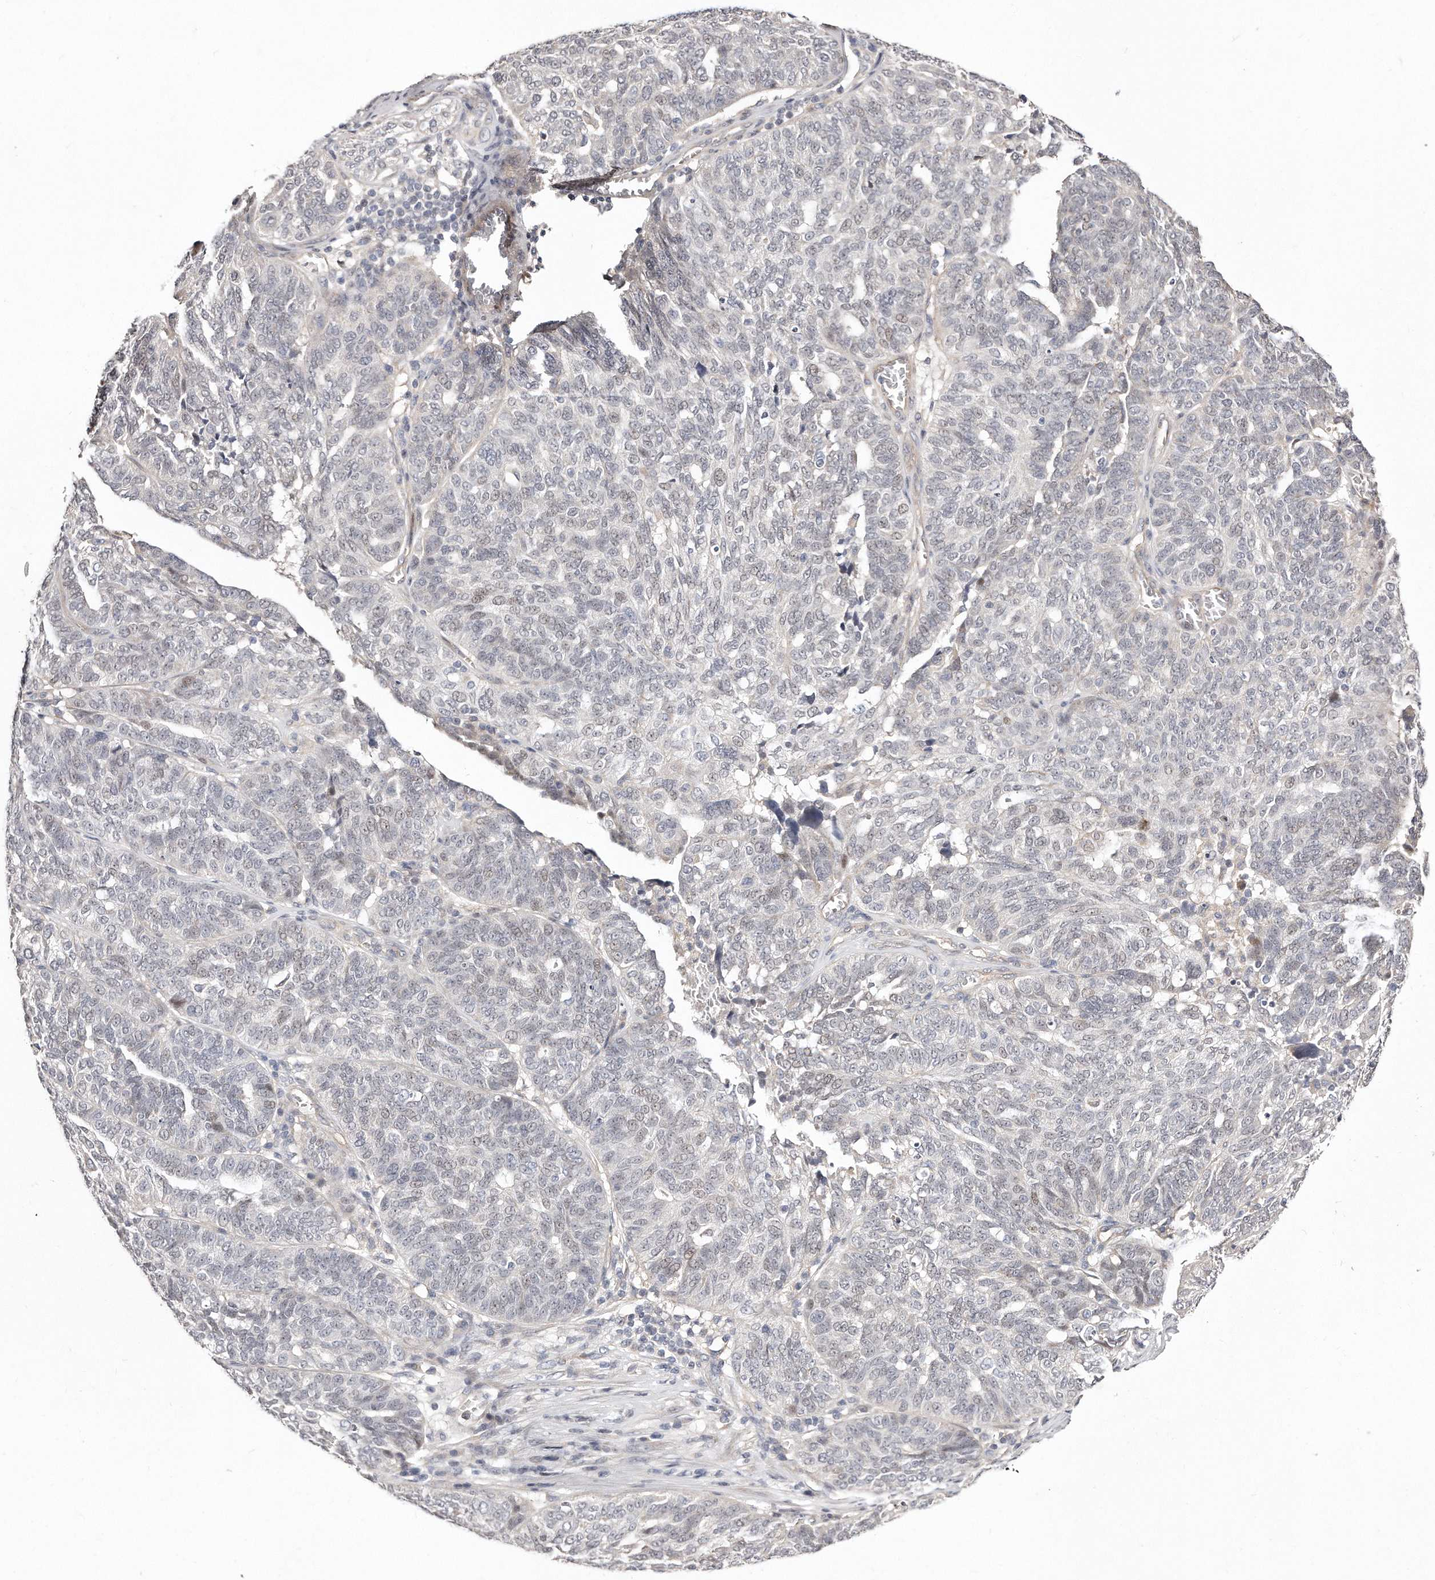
{"staining": {"intensity": "negative", "quantity": "none", "location": "none"}, "tissue": "ovarian cancer", "cell_type": "Tumor cells", "image_type": "cancer", "snomed": [{"axis": "morphology", "description": "Cystadenocarcinoma, serous, NOS"}, {"axis": "topography", "description": "Ovary"}], "caption": "Immunohistochemistry (IHC) of ovarian cancer demonstrates no expression in tumor cells.", "gene": "CASZ1", "patient": {"sex": "female", "age": 59}}